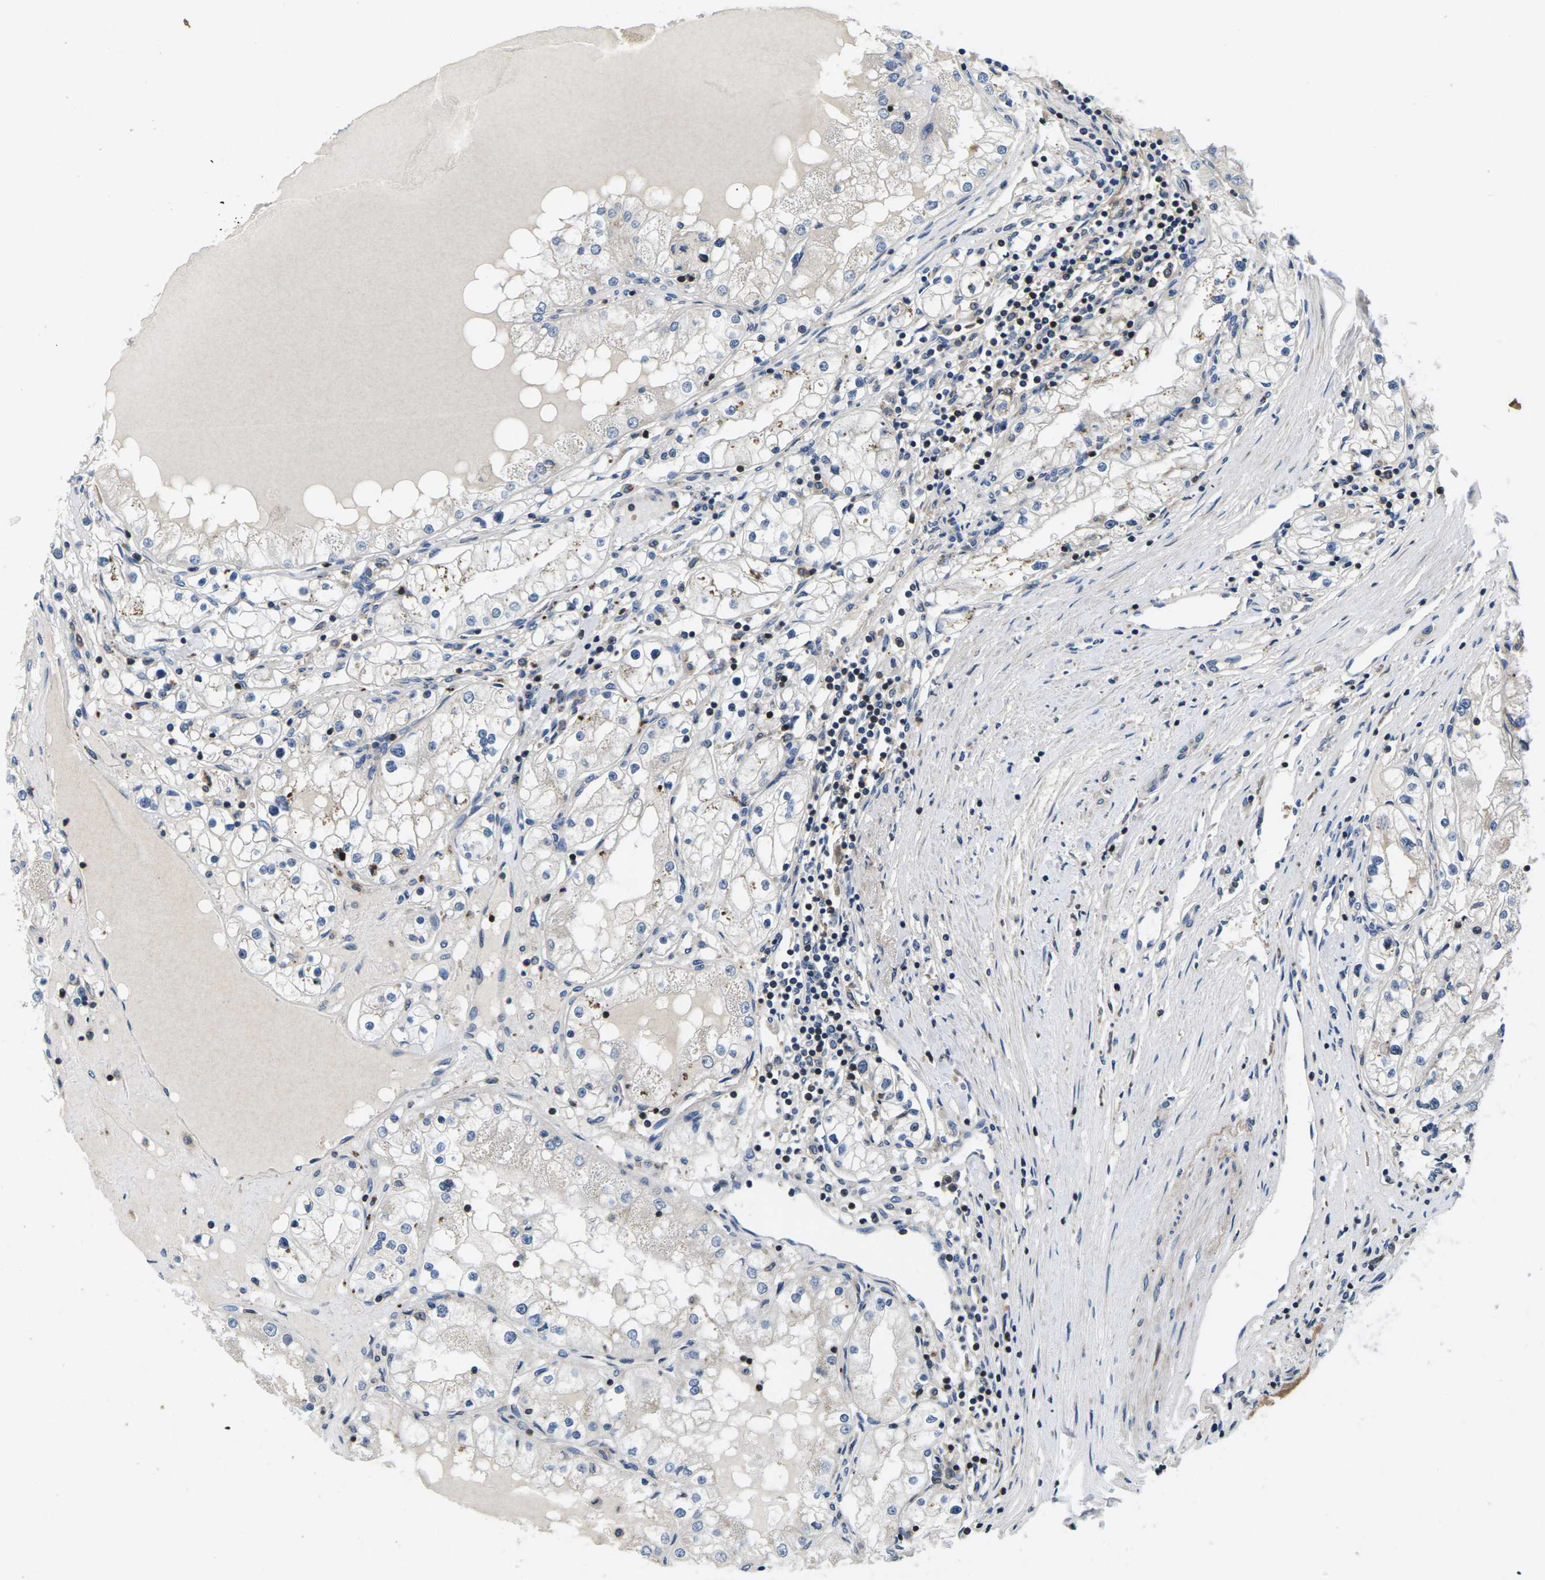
{"staining": {"intensity": "negative", "quantity": "none", "location": "none"}, "tissue": "renal cancer", "cell_type": "Tumor cells", "image_type": "cancer", "snomed": [{"axis": "morphology", "description": "Adenocarcinoma, NOS"}, {"axis": "topography", "description": "Kidney"}], "caption": "A histopathology image of human renal cancer (adenocarcinoma) is negative for staining in tumor cells. The staining was performed using DAB to visualize the protein expression in brown, while the nuclei were stained in blue with hematoxylin (Magnification: 20x).", "gene": "PLCE1", "patient": {"sex": "male", "age": 68}}